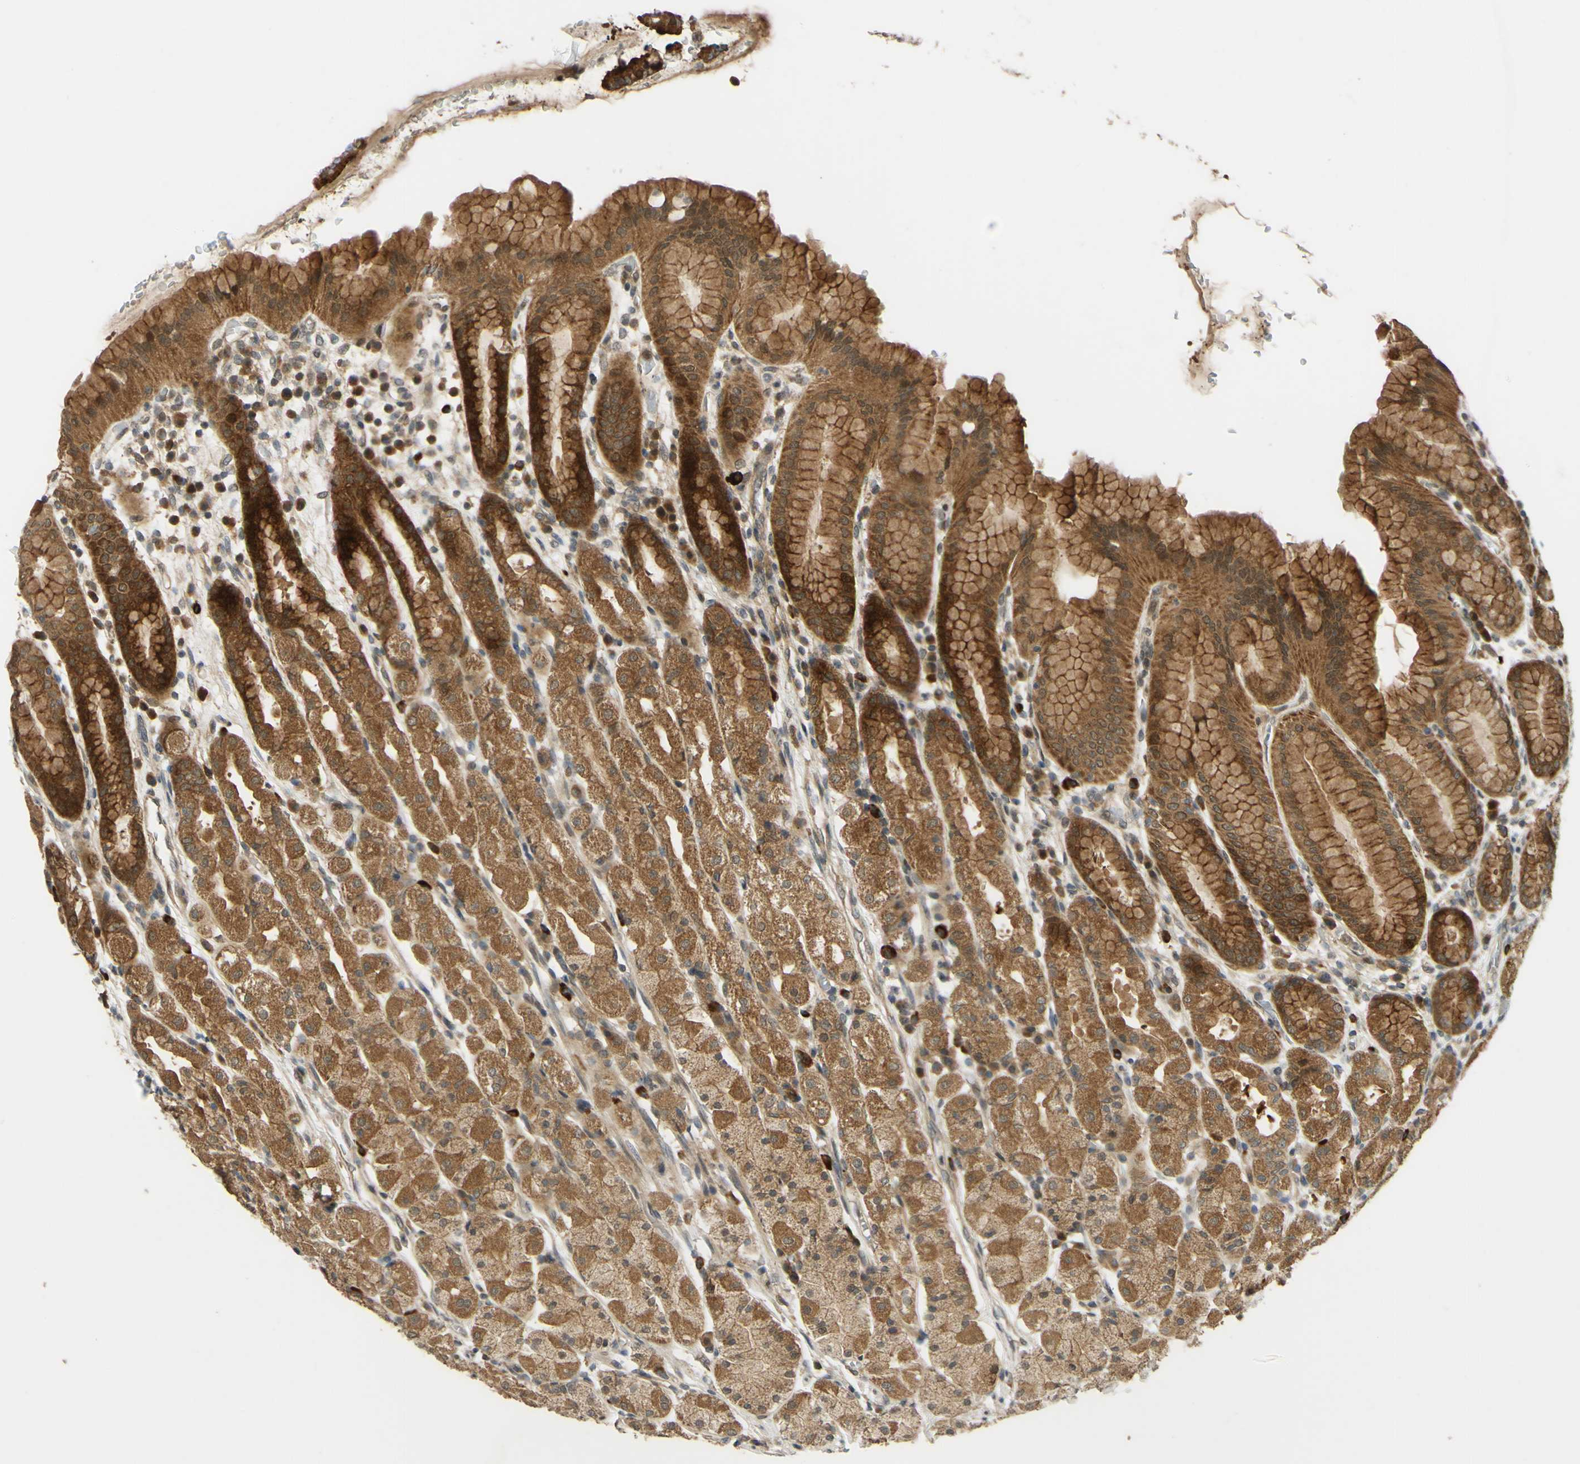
{"staining": {"intensity": "strong", "quantity": ">75%", "location": "cytoplasmic/membranous"}, "tissue": "stomach", "cell_type": "Glandular cells", "image_type": "normal", "snomed": [{"axis": "morphology", "description": "Normal tissue, NOS"}, {"axis": "topography", "description": "Stomach, upper"}], "caption": "Strong cytoplasmic/membranous protein staining is present in about >75% of glandular cells in stomach. The protein is stained brown, and the nuclei are stained in blue (DAB IHC with brightfield microscopy, high magnification).", "gene": "ABCC8", "patient": {"sex": "male", "age": 68}}